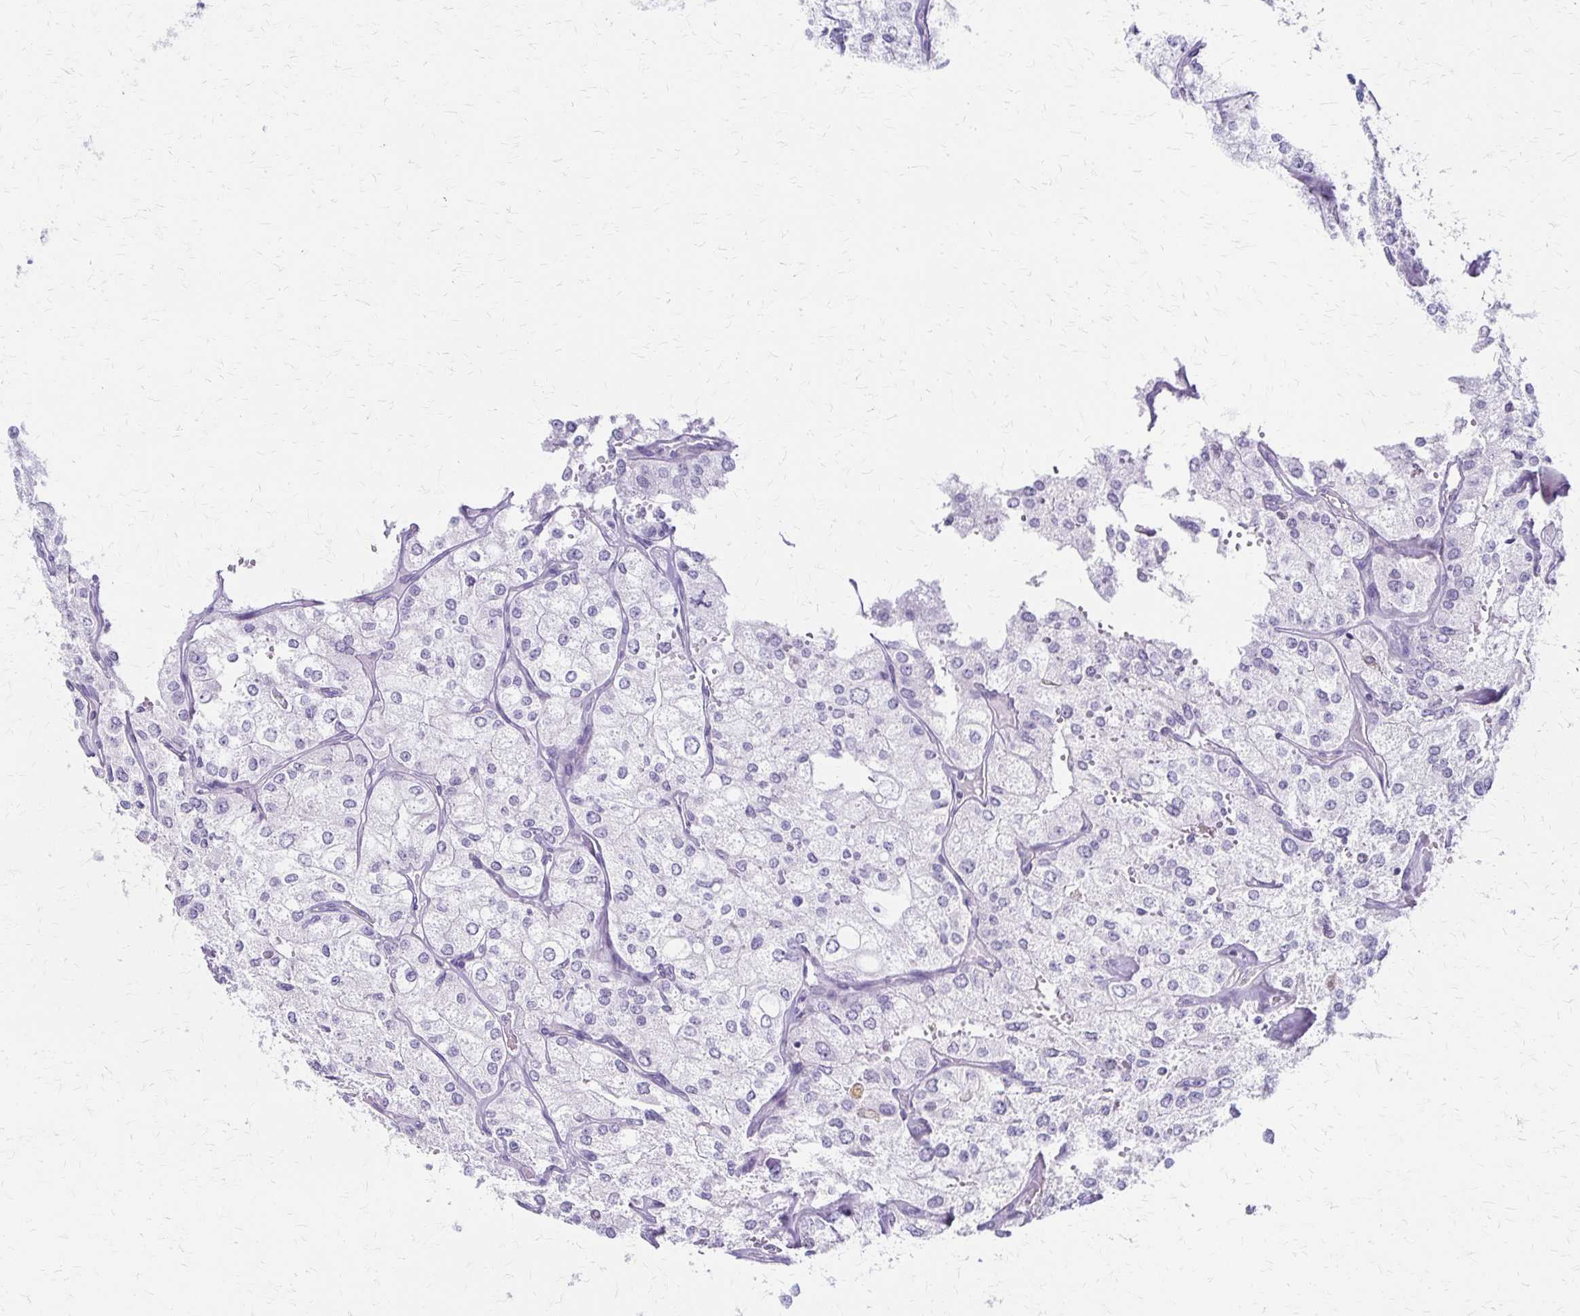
{"staining": {"intensity": "negative", "quantity": "none", "location": "none"}, "tissue": "renal cancer", "cell_type": "Tumor cells", "image_type": "cancer", "snomed": [{"axis": "morphology", "description": "Adenocarcinoma, NOS"}, {"axis": "topography", "description": "Kidney"}], "caption": "High power microscopy image of an immunohistochemistry photomicrograph of adenocarcinoma (renal), revealing no significant staining in tumor cells.", "gene": "IVL", "patient": {"sex": "female", "age": 70}}